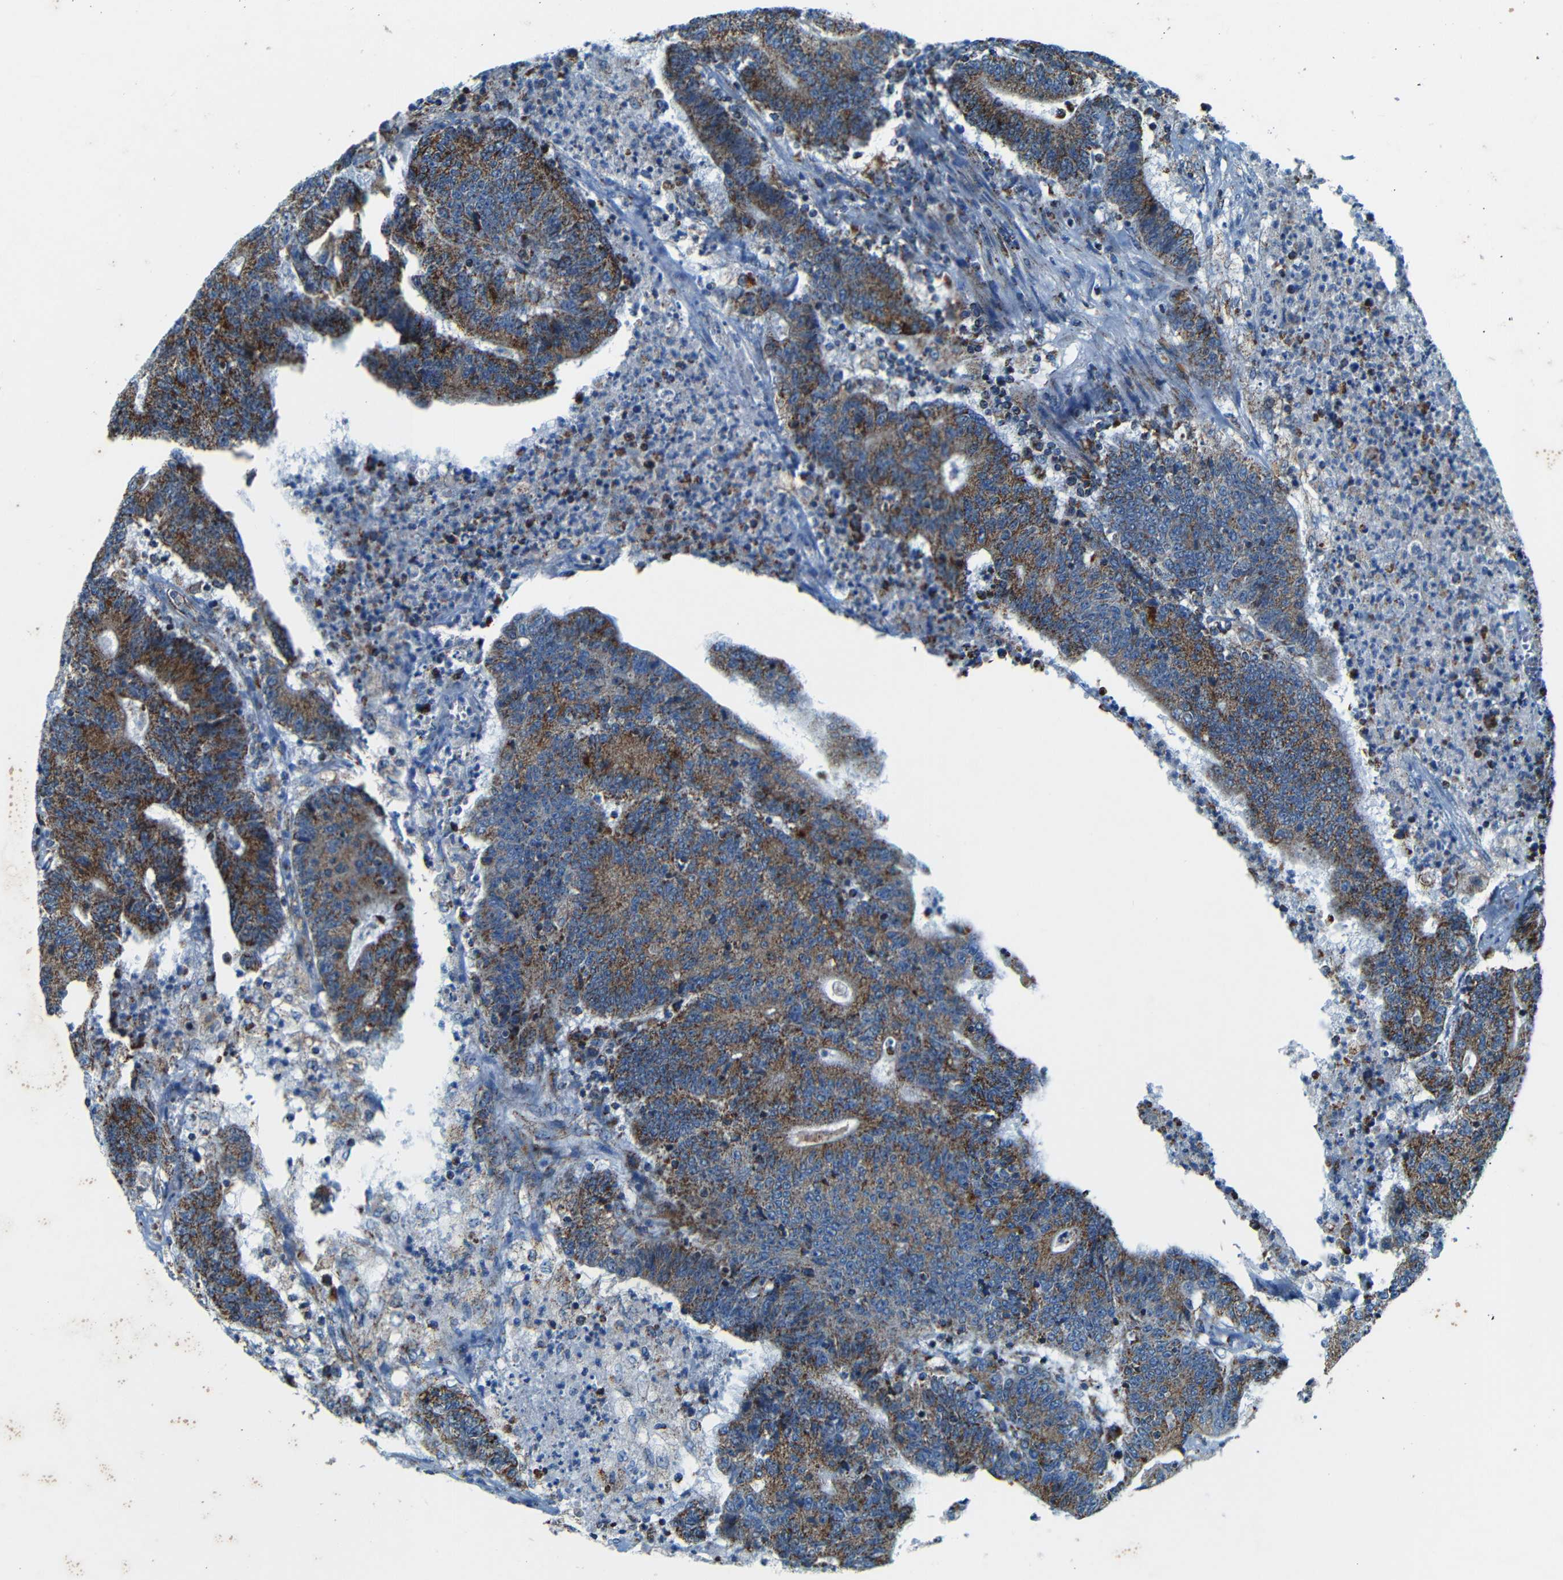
{"staining": {"intensity": "strong", "quantity": "25%-75%", "location": "cytoplasmic/membranous"}, "tissue": "colorectal cancer", "cell_type": "Tumor cells", "image_type": "cancer", "snomed": [{"axis": "morphology", "description": "Normal tissue, NOS"}, {"axis": "morphology", "description": "Adenocarcinoma, NOS"}, {"axis": "topography", "description": "Colon"}], "caption": "A brown stain highlights strong cytoplasmic/membranous staining of a protein in human colorectal cancer (adenocarcinoma) tumor cells. (DAB (3,3'-diaminobenzidine) IHC, brown staining for protein, blue staining for nuclei).", "gene": "WSCD2", "patient": {"sex": "female", "age": 75}}